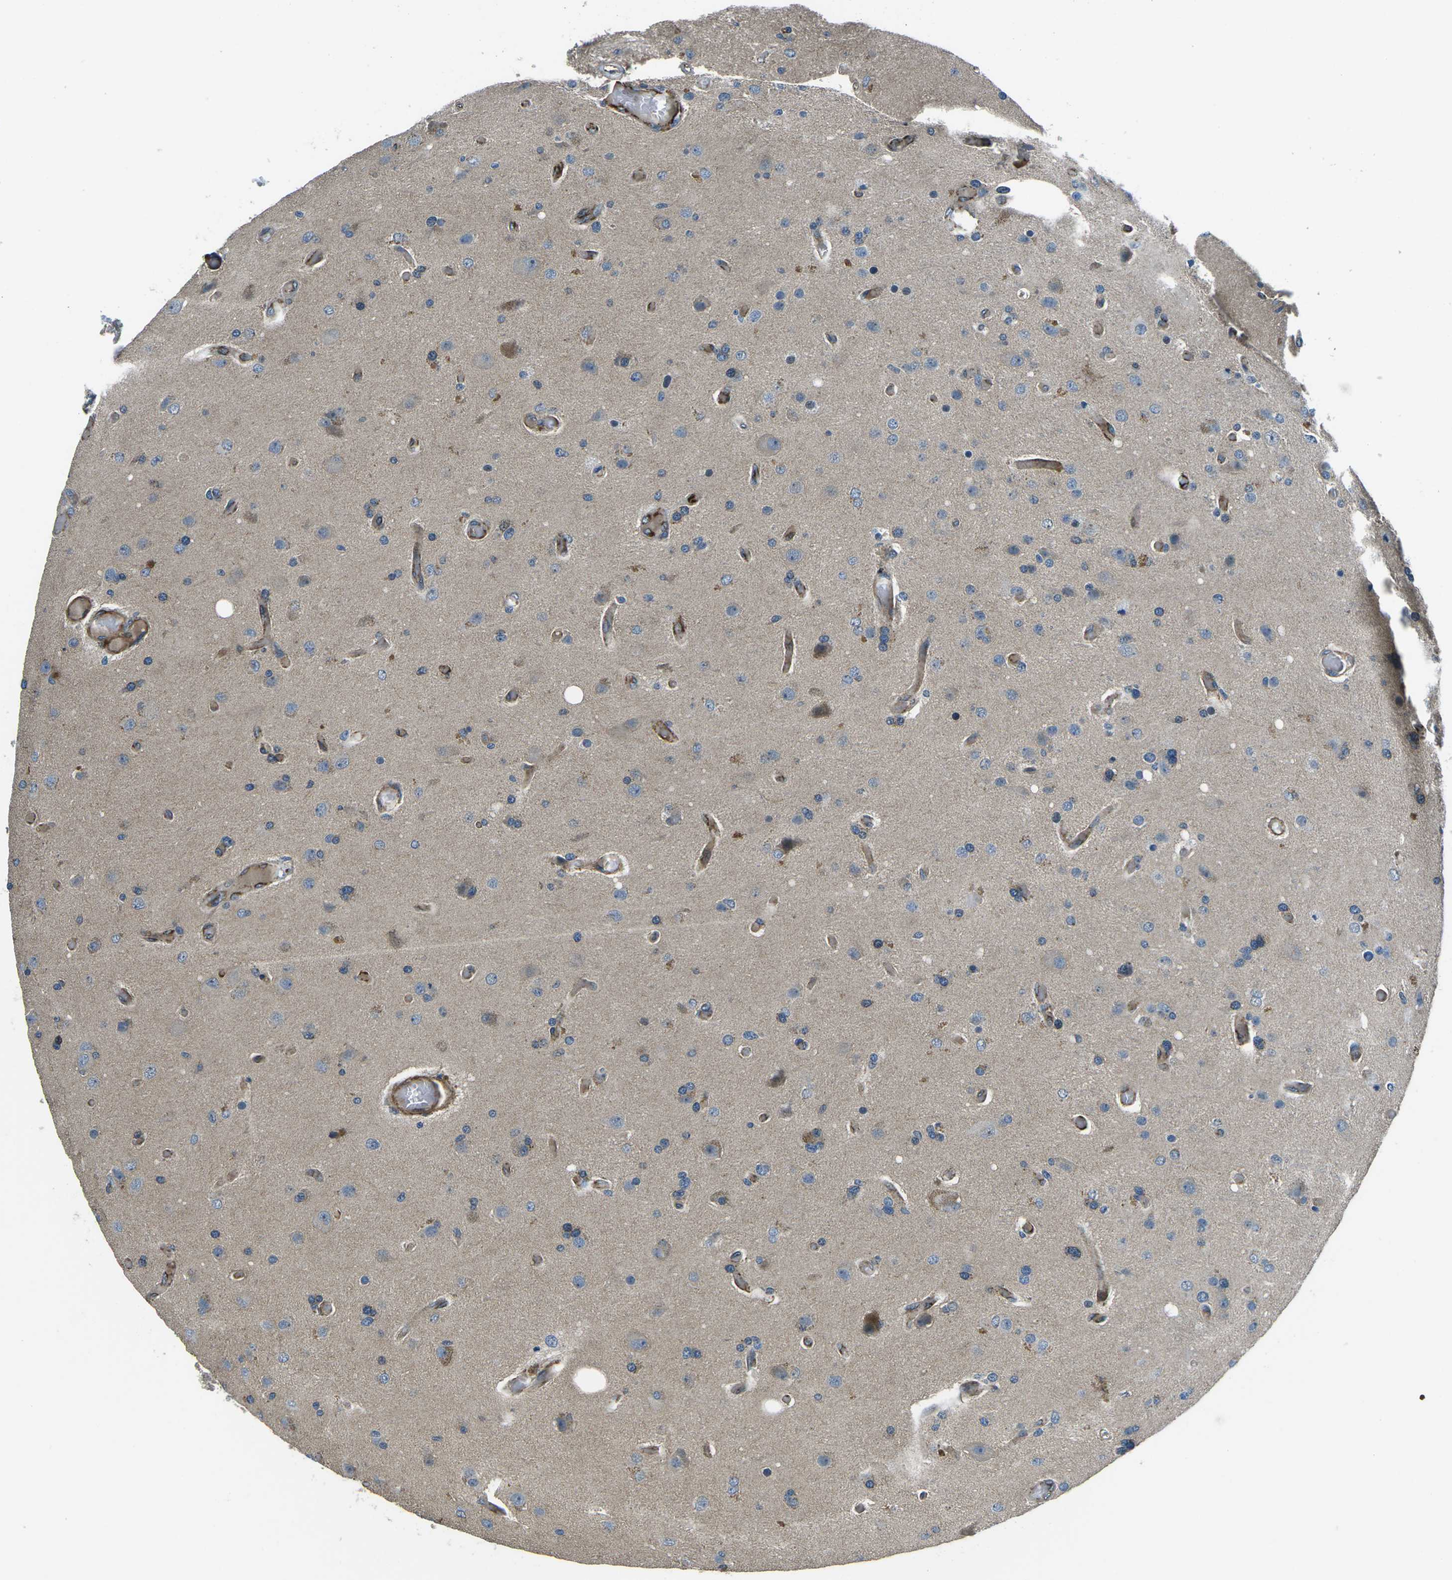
{"staining": {"intensity": "weak", "quantity": "<25%", "location": "cytoplasmic/membranous"}, "tissue": "glioma", "cell_type": "Tumor cells", "image_type": "cancer", "snomed": [{"axis": "morphology", "description": "Normal tissue, NOS"}, {"axis": "morphology", "description": "Glioma, malignant, High grade"}, {"axis": "topography", "description": "Cerebral cortex"}], "caption": "This image is of glioma stained with immunohistochemistry to label a protein in brown with the nuclei are counter-stained blue. There is no staining in tumor cells.", "gene": "AFAP1", "patient": {"sex": "male", "age": 77}}